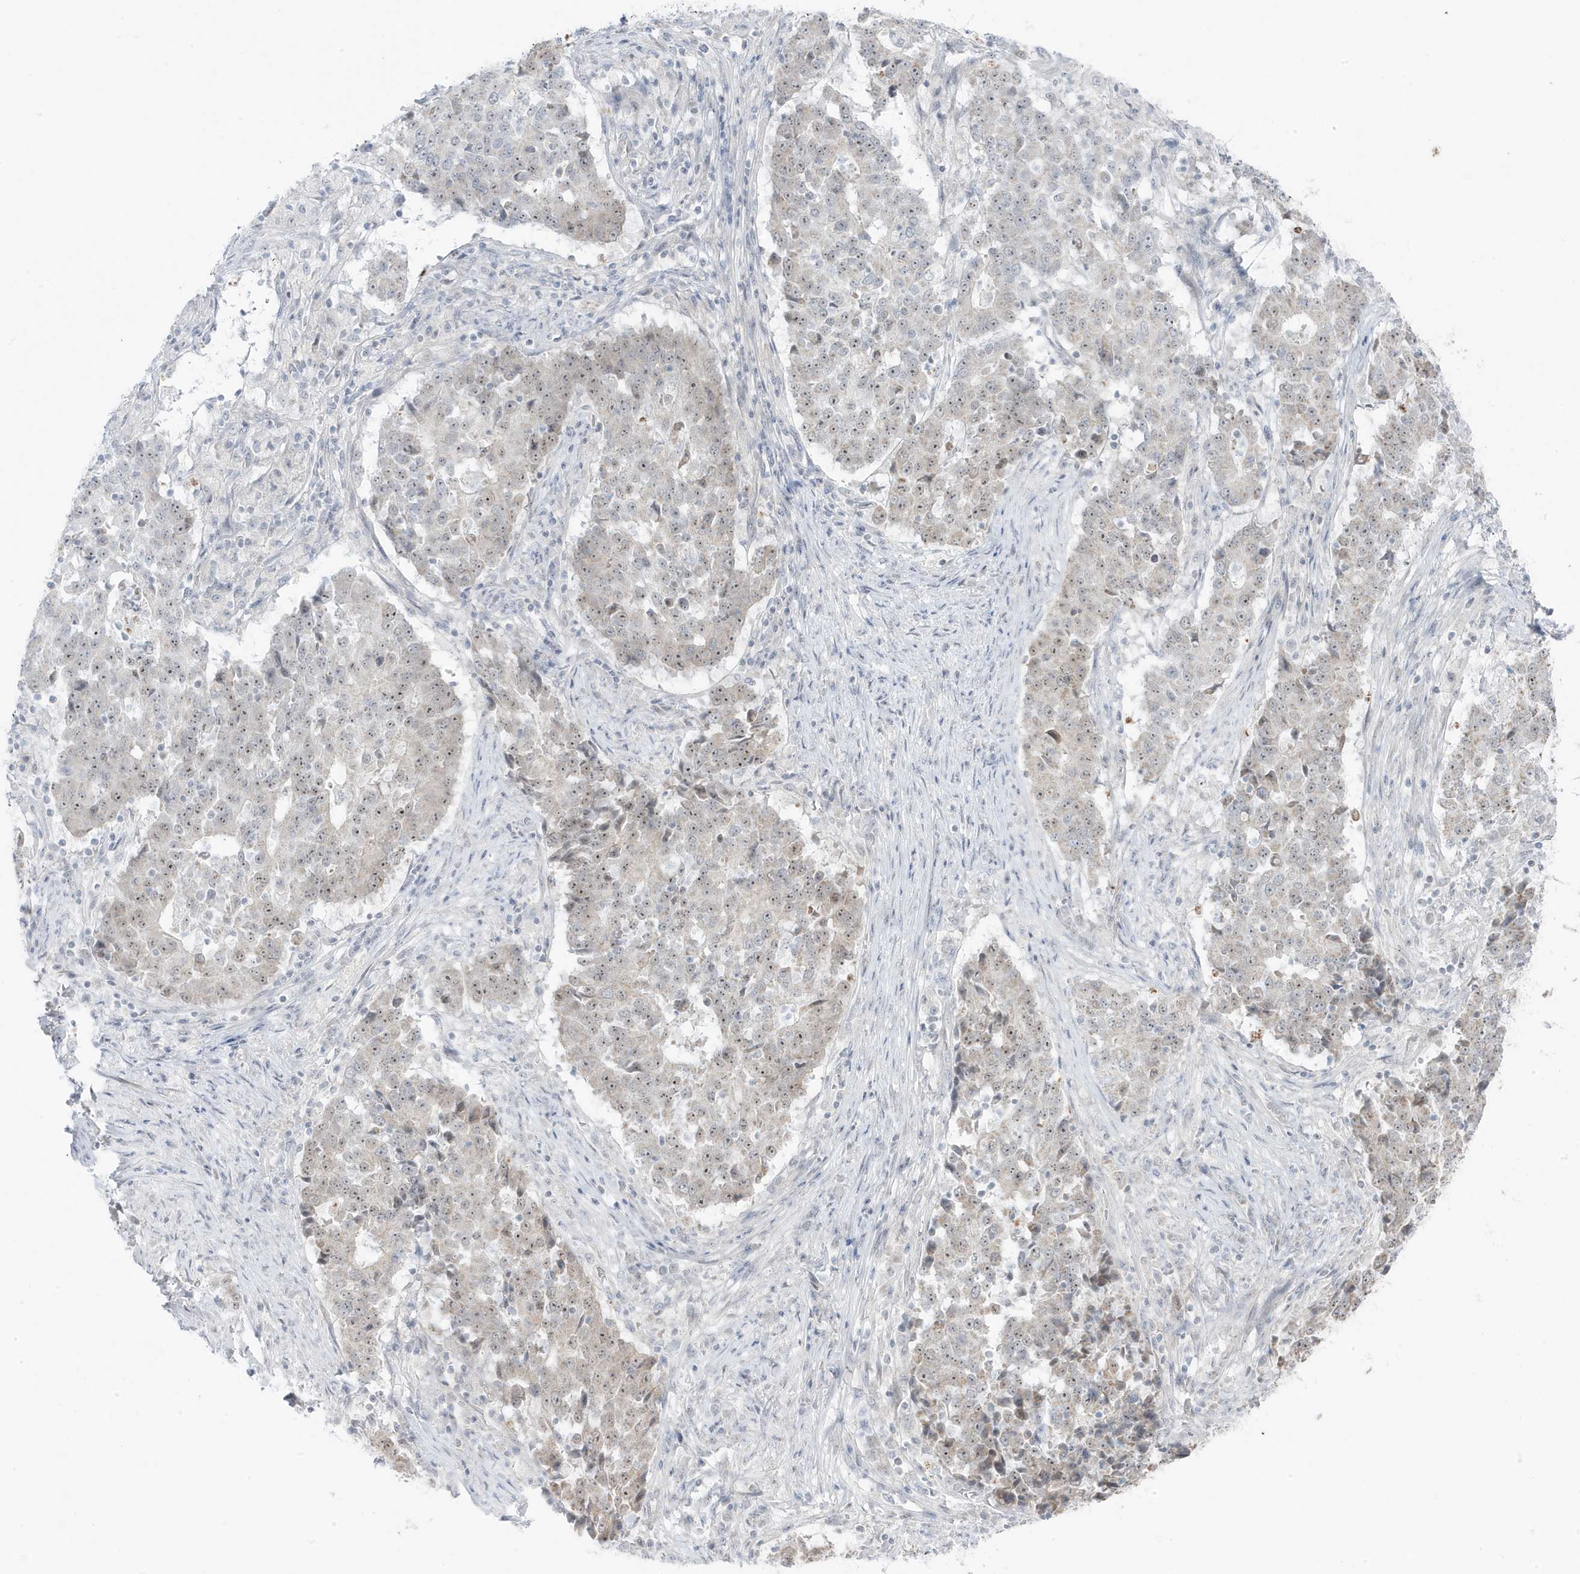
{"staining": {"intensity": "weak", "quantity": "25%-75%", "location": "nuclear"}, "tissue": "stomach cancer", "cell_type": "Tumor cells", "image_type": "cancer", "snomed": [{"axis": "morphology", "description": "Adenocarcinoma, NOS"}, {"axis": "topography", "description": "Stomach"}], "caption": "This is an image of IHC staining of adenocarcinoma (stomach), which shows weak expression in the nuclear of tumor cells.", "gene": "TSEN15", "patient": {"sex": "male", "age": 59}}